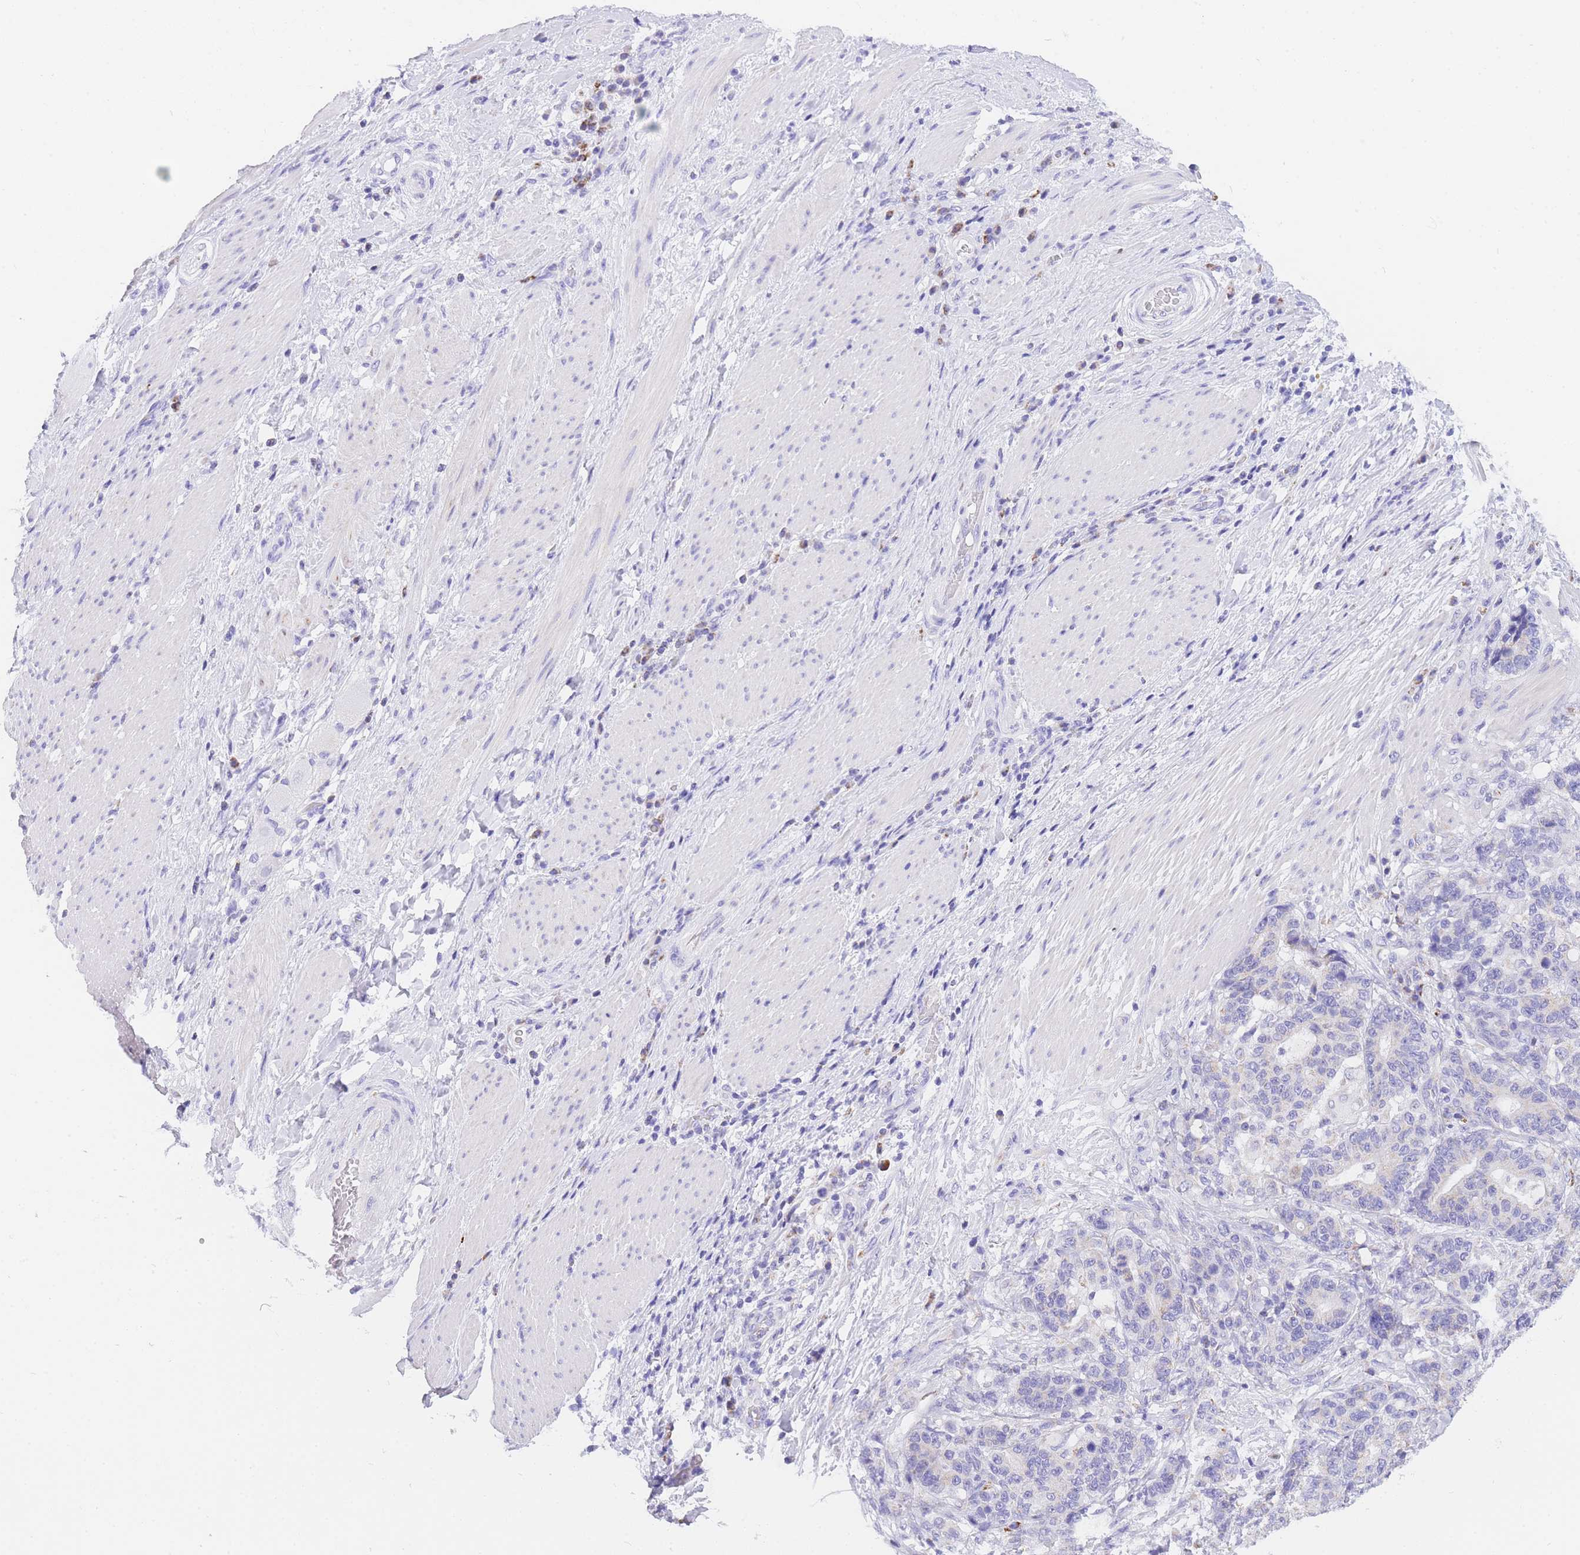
{"staining": {"intensity": "negative", "quantity": "none", "location": "none"}, "tissue": "stomach cancer", "cell_type": "Tumor cells", "image_type": "cancer", "snomed": [{"axis": "morphology", "description": "Normal tissue, NOS"}, {"axis": "morphology", "description": "Adenocarcinoma, NOS"}, {"axis": "topography", "description": "Stomach"}], "caption": "Tumor cells are negative for brown protein staining in adenocarcinoma (stomach). (DAB (3,3'-diaminobenzidine) immunohistochemistry with hematoxylin counter stain).", "gene": "NKD2", "patient": {"sex": "female", "age": 64}}